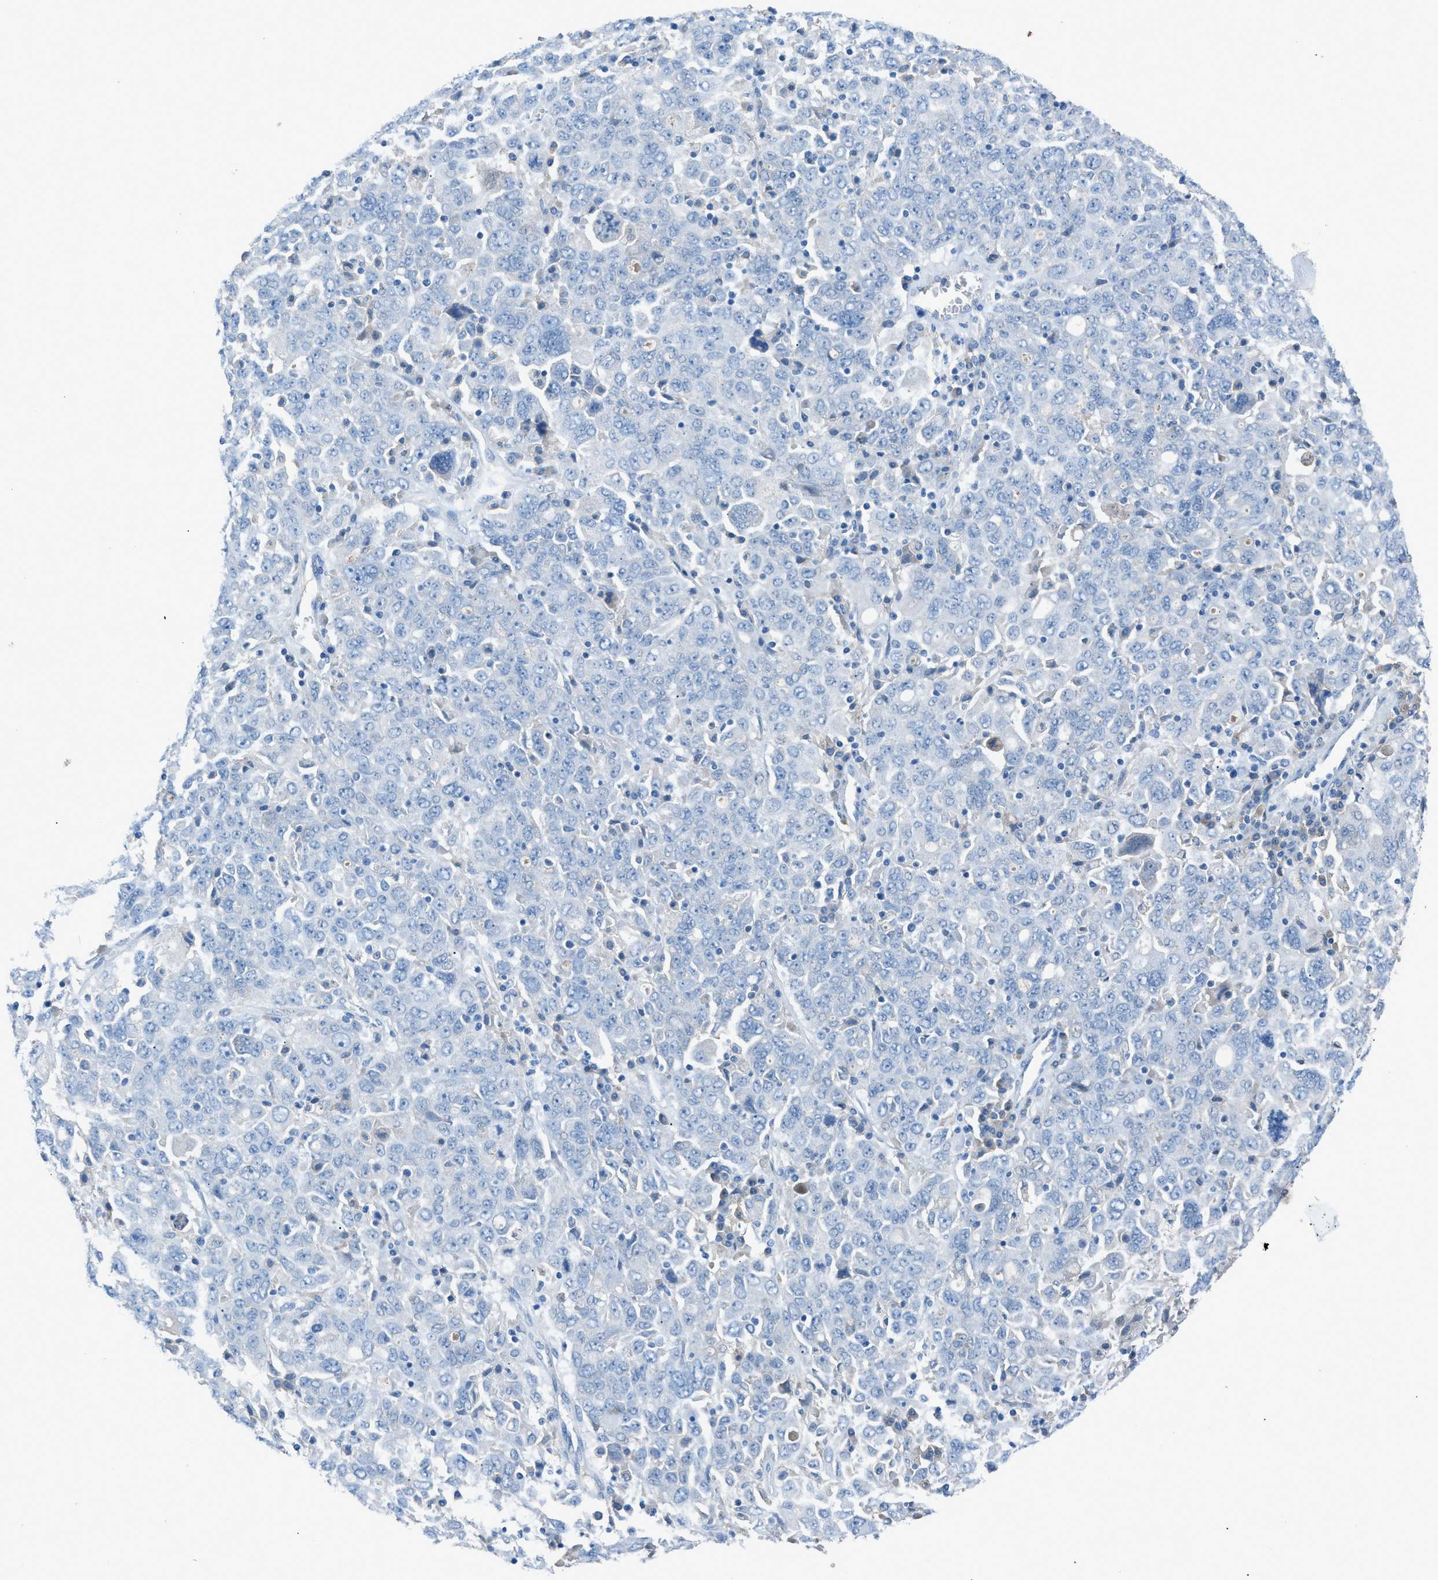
{"staining": {"intensity": "negative", "quantity": "none", "location": "none"}, "tissue": "ovarian cancer", "cell_type": "Tumor cells", "image_type": "cancer", "snomed": [{"axis": "morphology", "description": "Carcinoma, endometroid"}, {"axis": "topography", "description": "Ovary"}], "caption": "This image is of ovarian endometroid carcinoma stained with immunohistochemistry to label a protein in brown with the nuclei are counter-stained blue. There is no expression in tumor cells.", "gene": "C5AR2", "patient": {"sex": "female", "age": 62}}